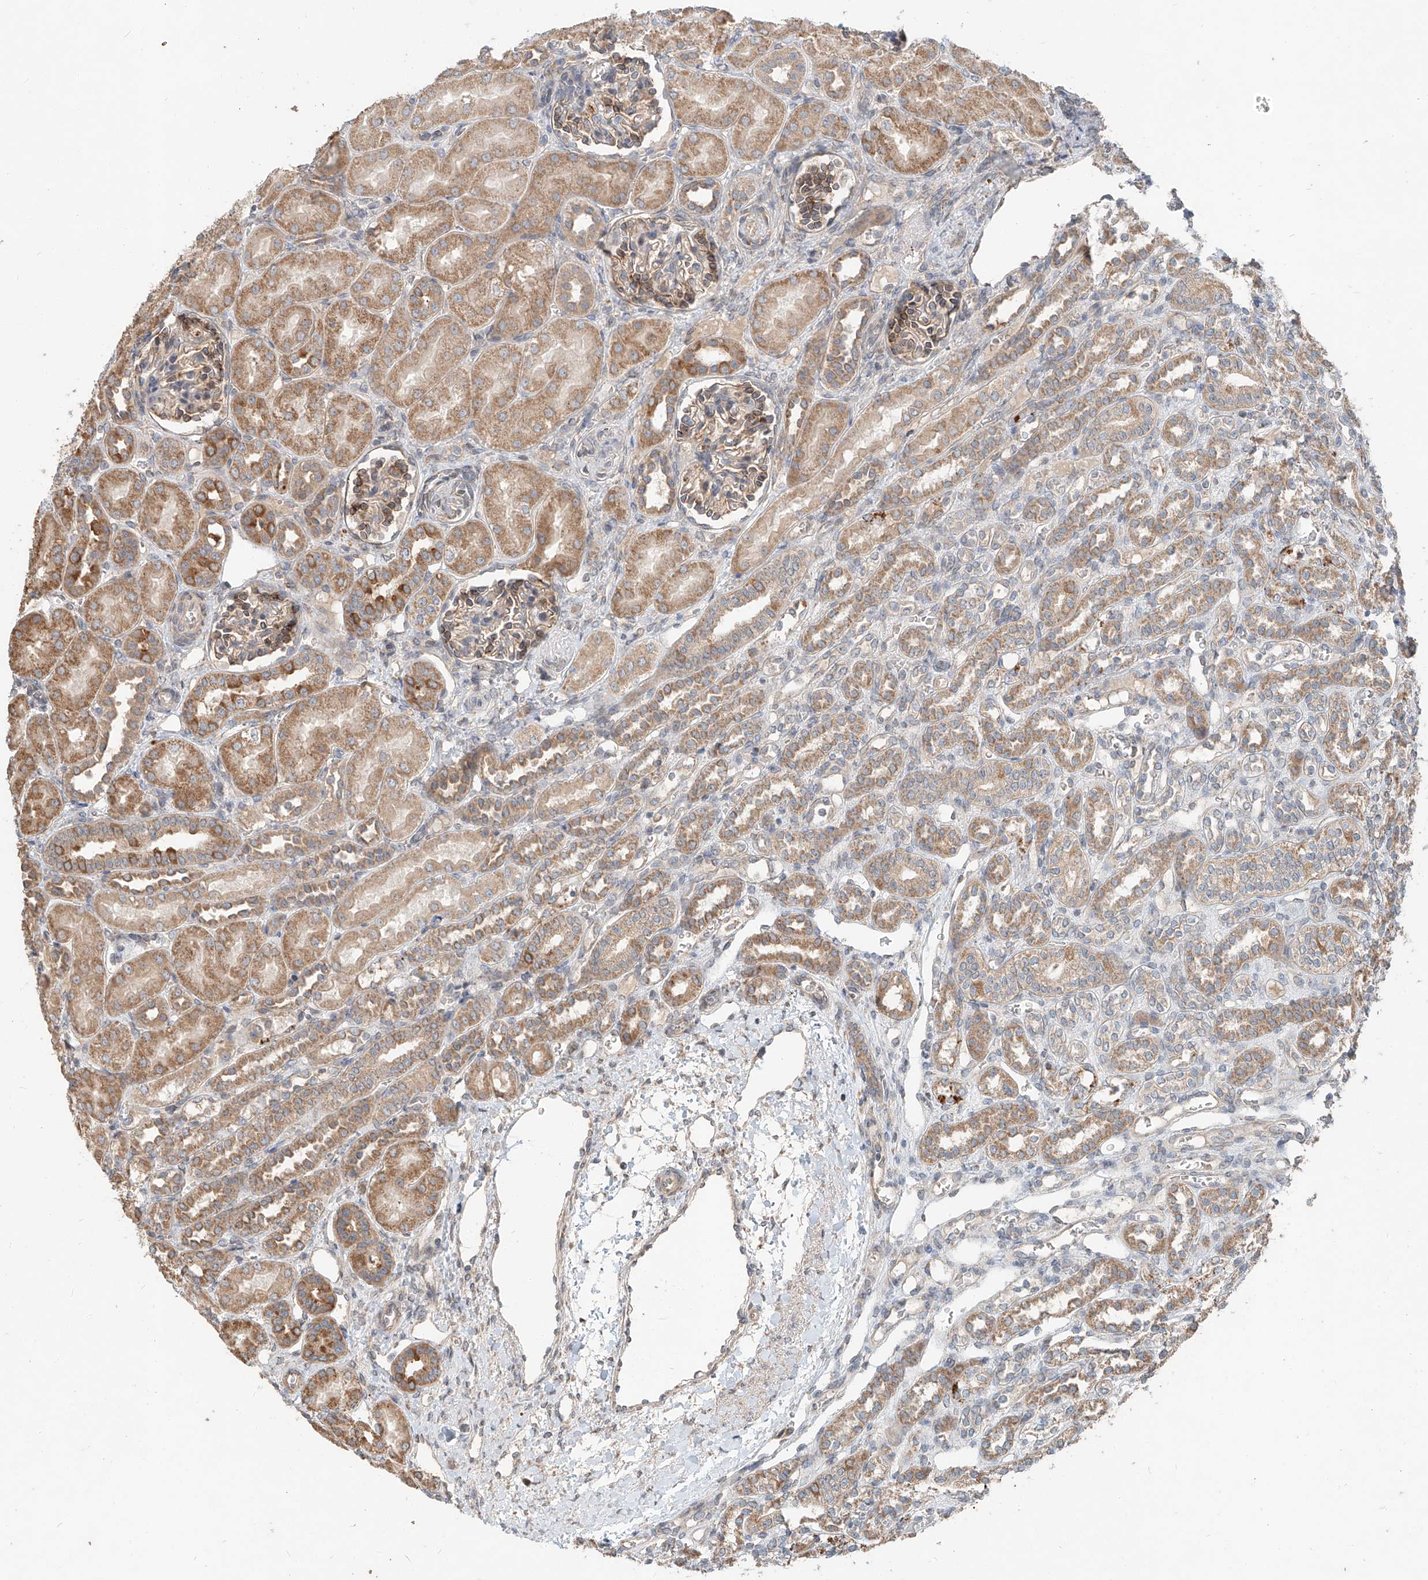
{"staining": {"intensity": "moderate", "quantity": ">75%", "location": "cytoplasmic/membranous"}, "tissue": "kidney", "cell_type": "Cells in glomeruli", "image_type": "normal", "snomed": [{"axis": "morphology", "description": "Normal tissue, NOS"}, {"axis": "morphology", "description": "Neoplasm, malignant, NOS"}, {"axis": "topography", "description": "Kidney"}], "caption": "Protein expression by immunohistochemistry displays moderate cytoplasmic/membranous positivity in approximately >75% of cells in glomeruli in unremarkable kidney. The protein of interest is stained brown, and the nuclei are stained in blue (DAB IHC with brightfield microscopy, high magnification).", "gene": "STX19", "patient": {"sex": "female", "age": 1}}